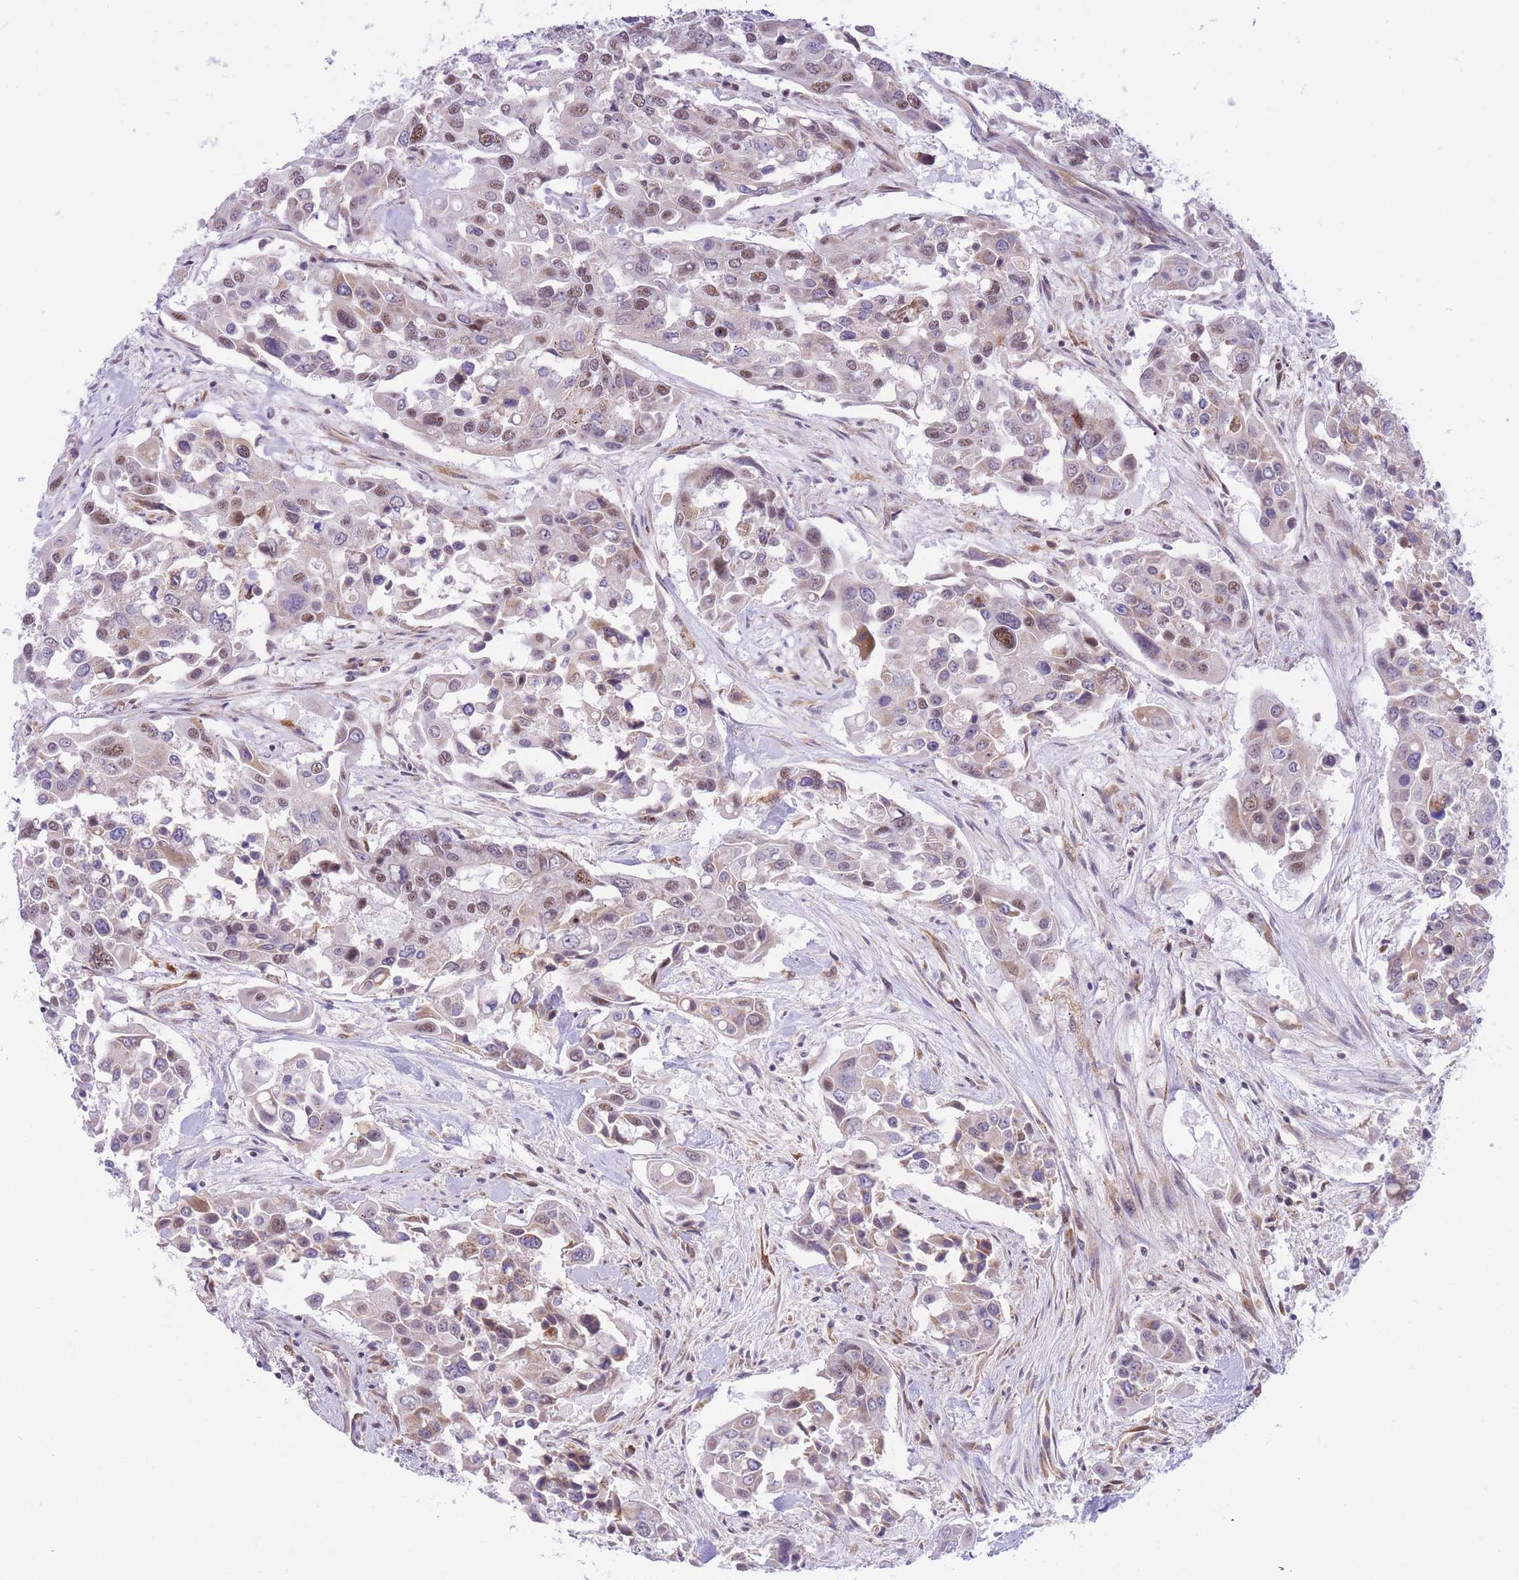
{"staining": {"intensity": "moderate", "quantity": "25%-75%", "location": "nuclear"}, "tissue": "colorectal cancer", "cell_type": "Tumor cells", "image_type": "cancer", "snomed": [{"axis": "morphology", "description": "Adenocarcinoma, NOS"}, {"axis": "topography", "description": "Colon"}], "caption": "Protein expression analysis of human colorectal adenocarcinoma reveals moderate nuclear expression in about 25%-75% of tumor cells.", "gene": "CYP2B6", "patient": {"sex": "male", "age": 77}}